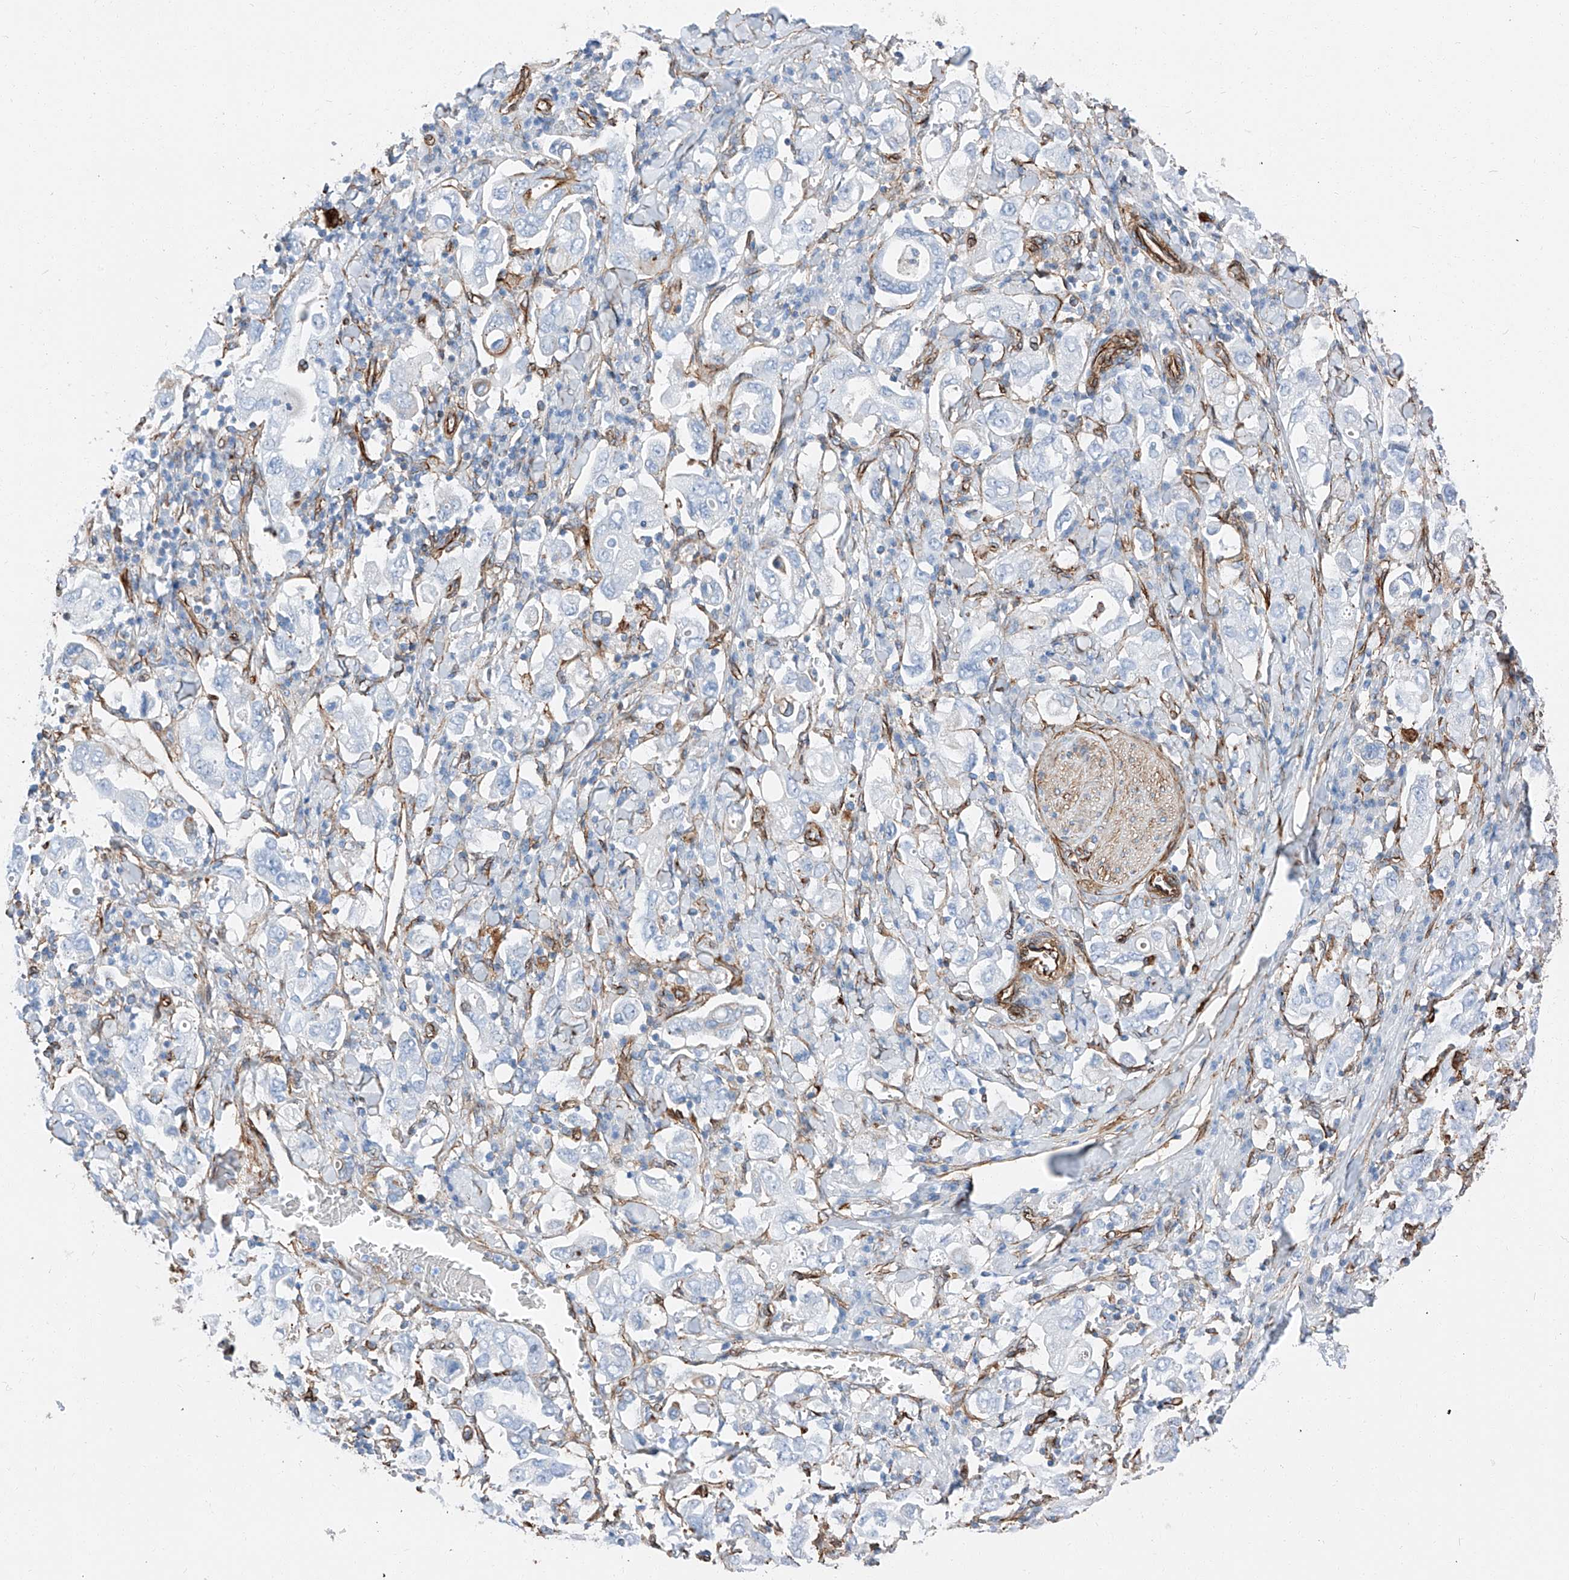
{"staining": {"intensity": "negative", "quantity": "none", "location": "none"}, "tissue": "stomach cancer", "cell_type": "Tumor cells", "image_type": "cancer", "snomed": [{"axis": "morphology", "description": "Adenocarcinoma, NOS"}, {"axis": "topography", "description": "Stomach, upper"}], "caption": "Stomach adenocarcinoma was stained to show a protein in brown. There is no significant positivity in tumor cells.", "gene": "ZNF804A", "patient": {"sex": "male", "age": 62}}